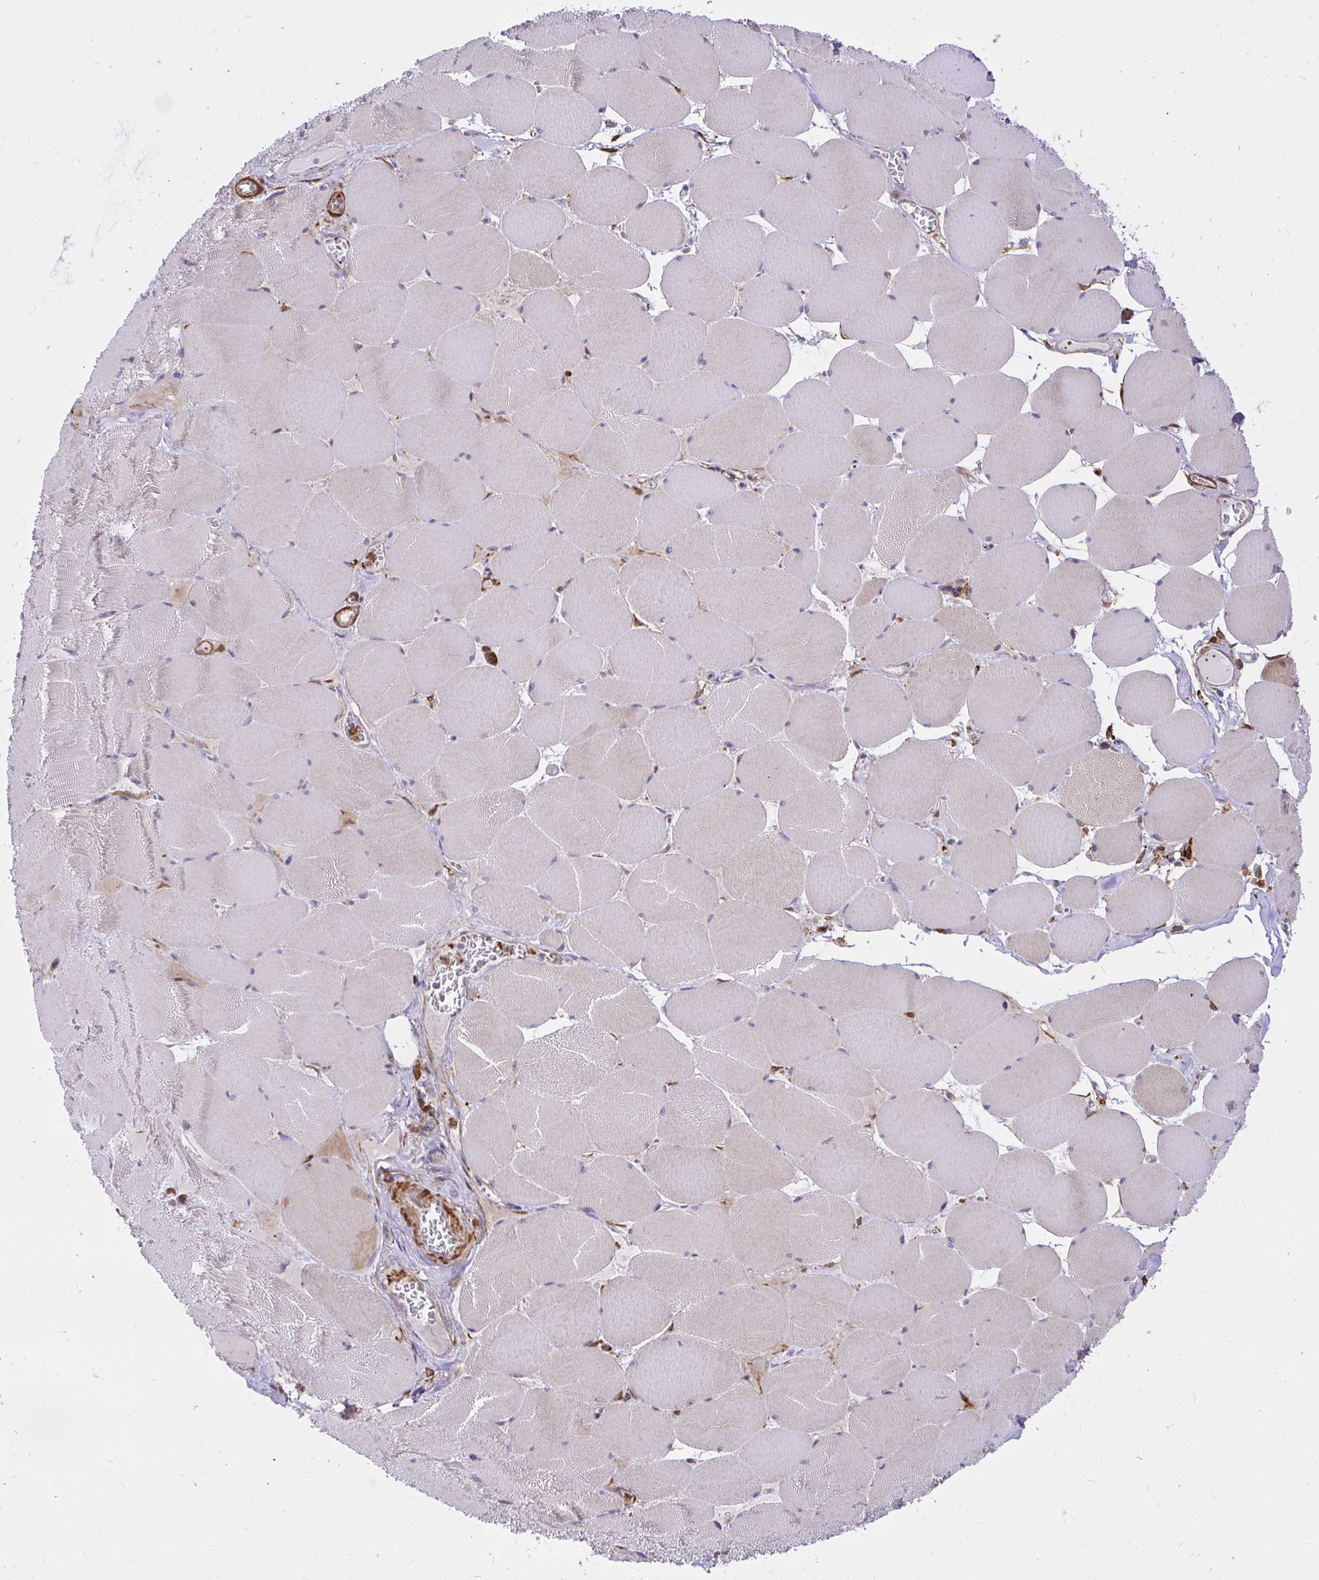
{"staining": {"intensity": "negative", "quantity": "none", "location": "none"}, "tissue": "skeletal muscle", "cell_type": "Myocytes", "image_type": "normal", "snomed": [{"axis": "morphology", "description": "Normal tissue, NOS"}, {"axis": "topography", "description": "Skeletal muscle"}], "caption": "Immunohistochemical staining of unremarkable skeletal muscle reveals no significant positivity in myocytes.", "gene": "GSN", "patient": {"sex": "female", "age": 75}}